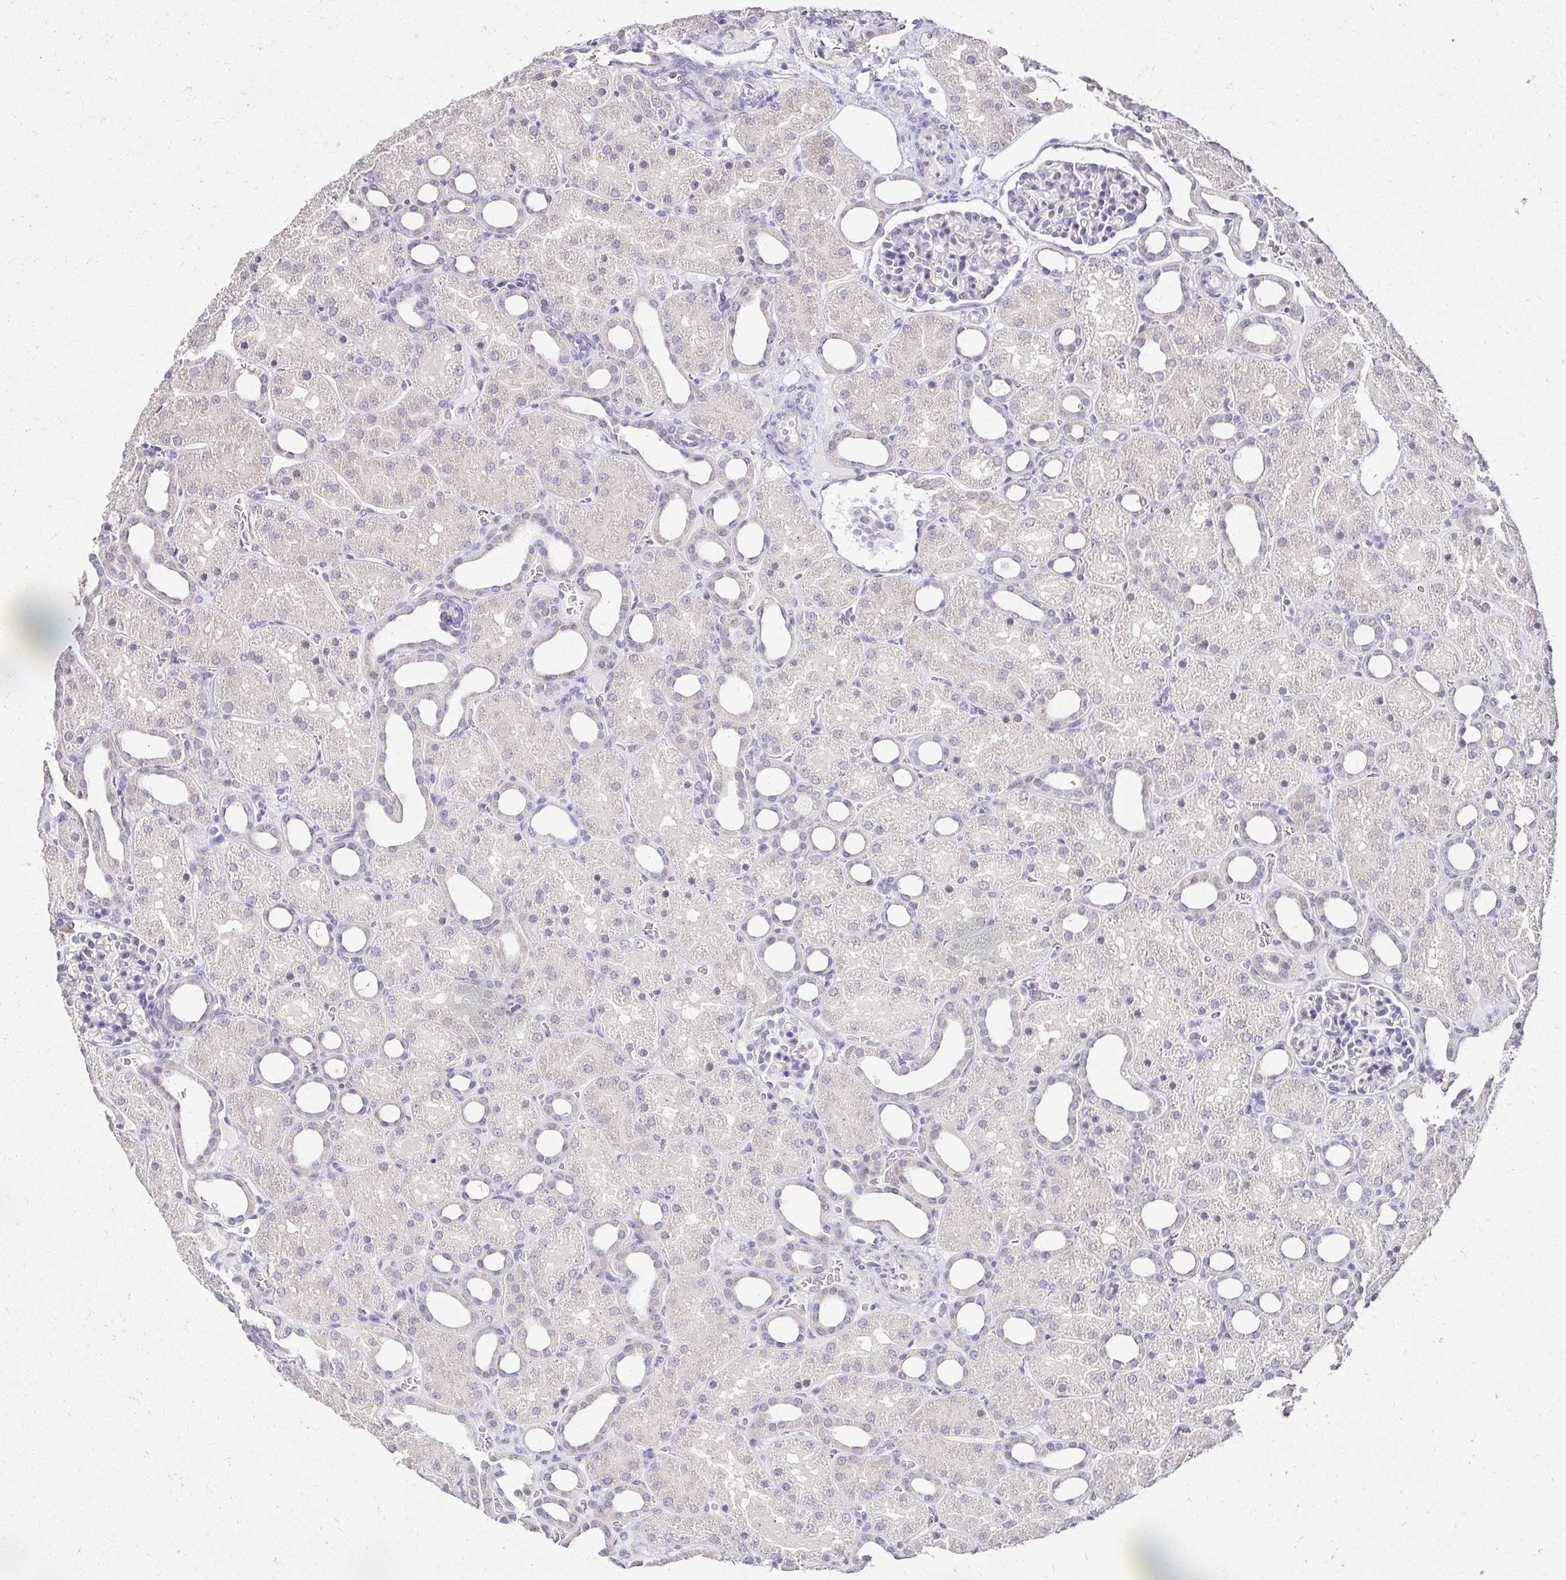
{"staining": {"intensity": "negative", "quantity": "none", "location": "none"}, "tissue": "kidney", "cell_type": "Cells in glomeruli", "image_type": "normal", "snomed": [{"axis": "morphology", "description": "Normal tissue, NOS"}, {"axis": "topography", "description": "Kidney"}], "caption": "Immunohistochemical staining of normal human kidney shows no significant staining in cells in glomeruli.", "gene": "KIAA1210", "patient": {"sex": "male", "age": 2}}